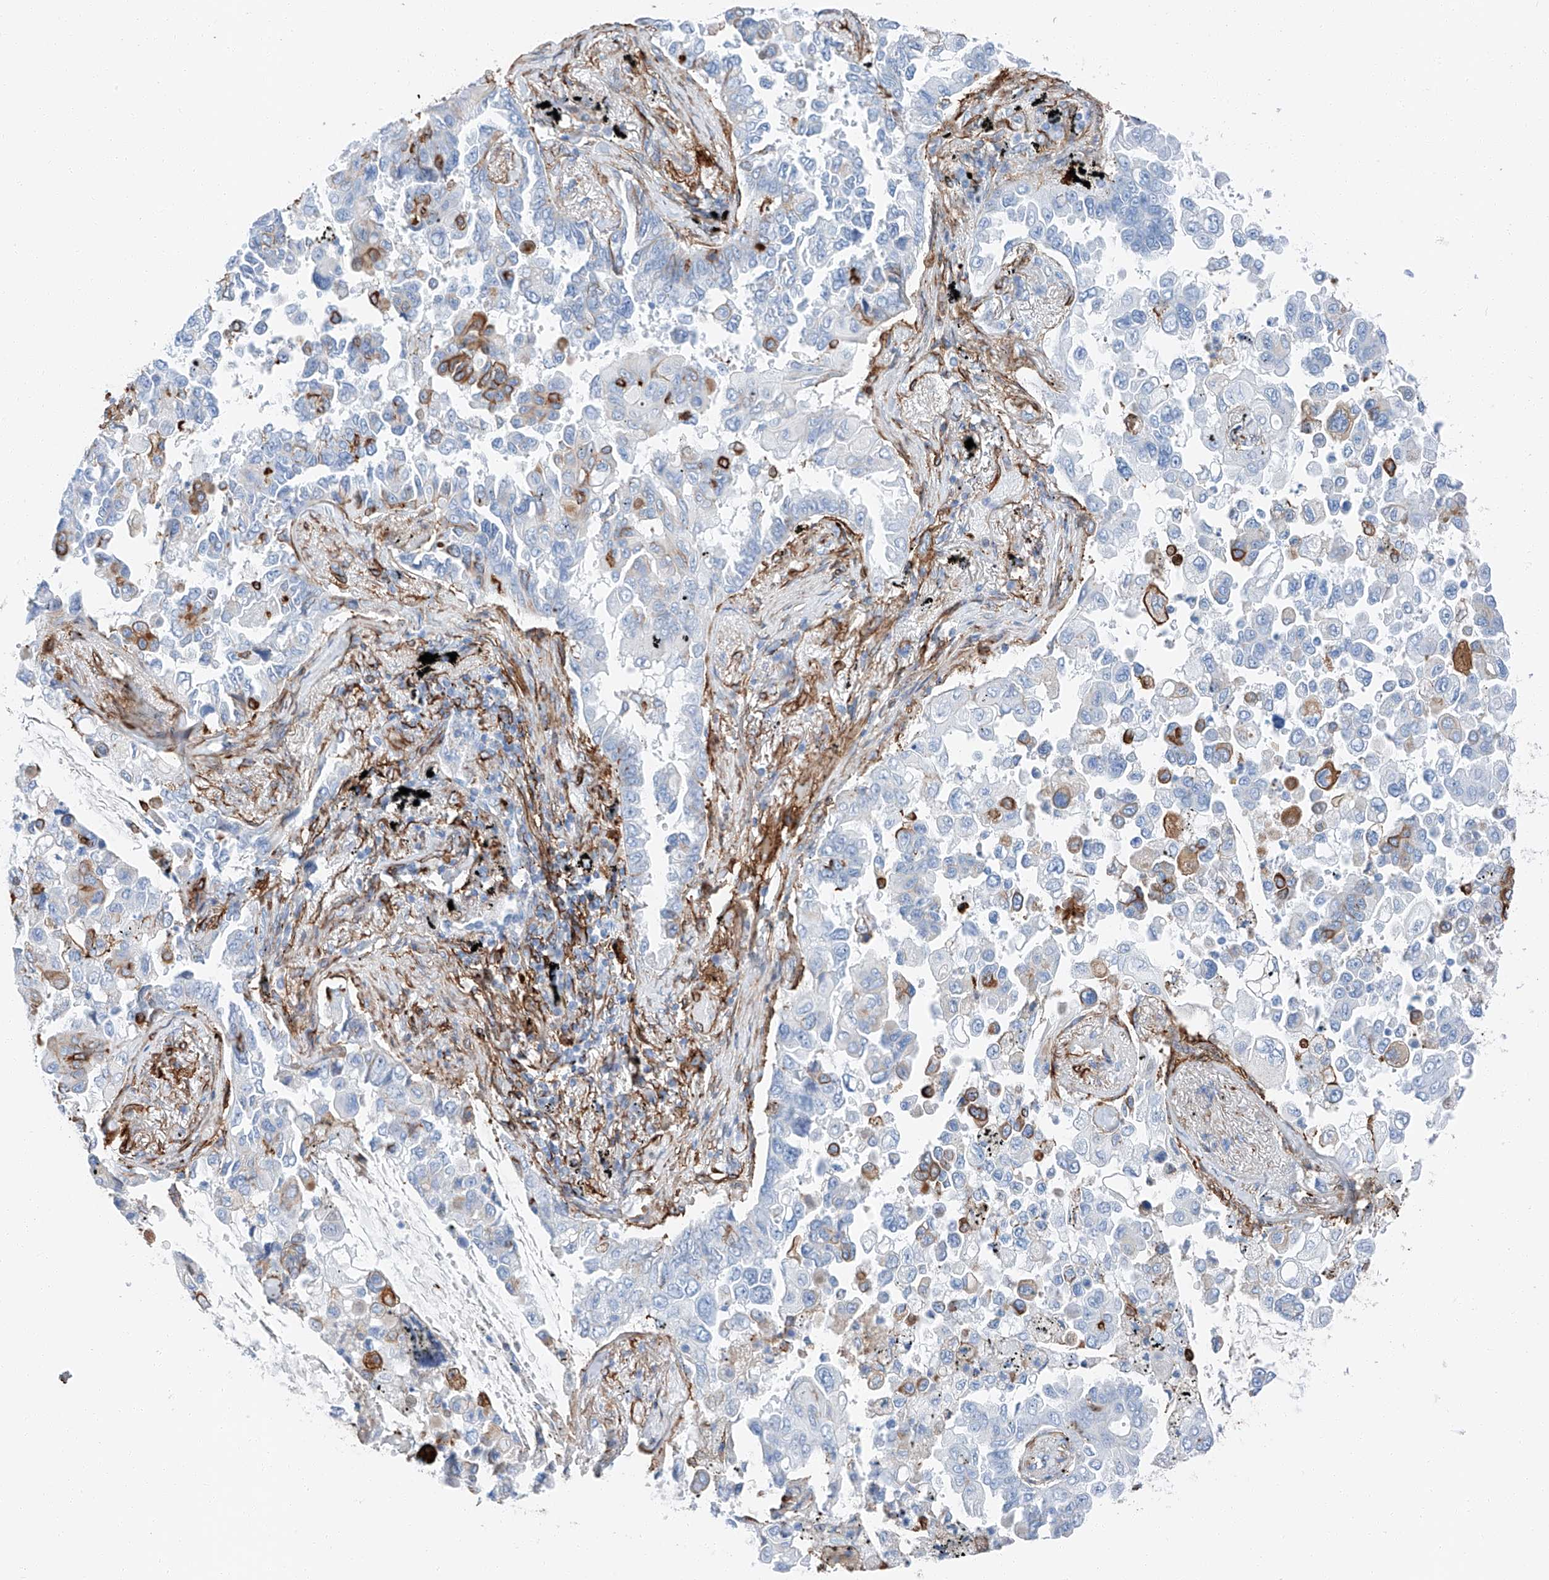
{"staining": {"intensity": "moderate", "quantity": "<25%", "location": "cytoplasmic/membranous"}, "tissue": "lung cancer", "cell_type": "Tumor cells", "image_type": "cancer", "snomed": [{"axis": "morphology", "description": "Adenocarcinoma, NOS"}, {"axis": "topography", "description": "Lung"}], "caption": "Protein analysis of lung adenocarcinoma tissue shows moderate cytoplasmic/membranous expression in about <25% of tumor cells.", "gene": "ZNF804A", "patient": {"sex": "female", "age": 67}}